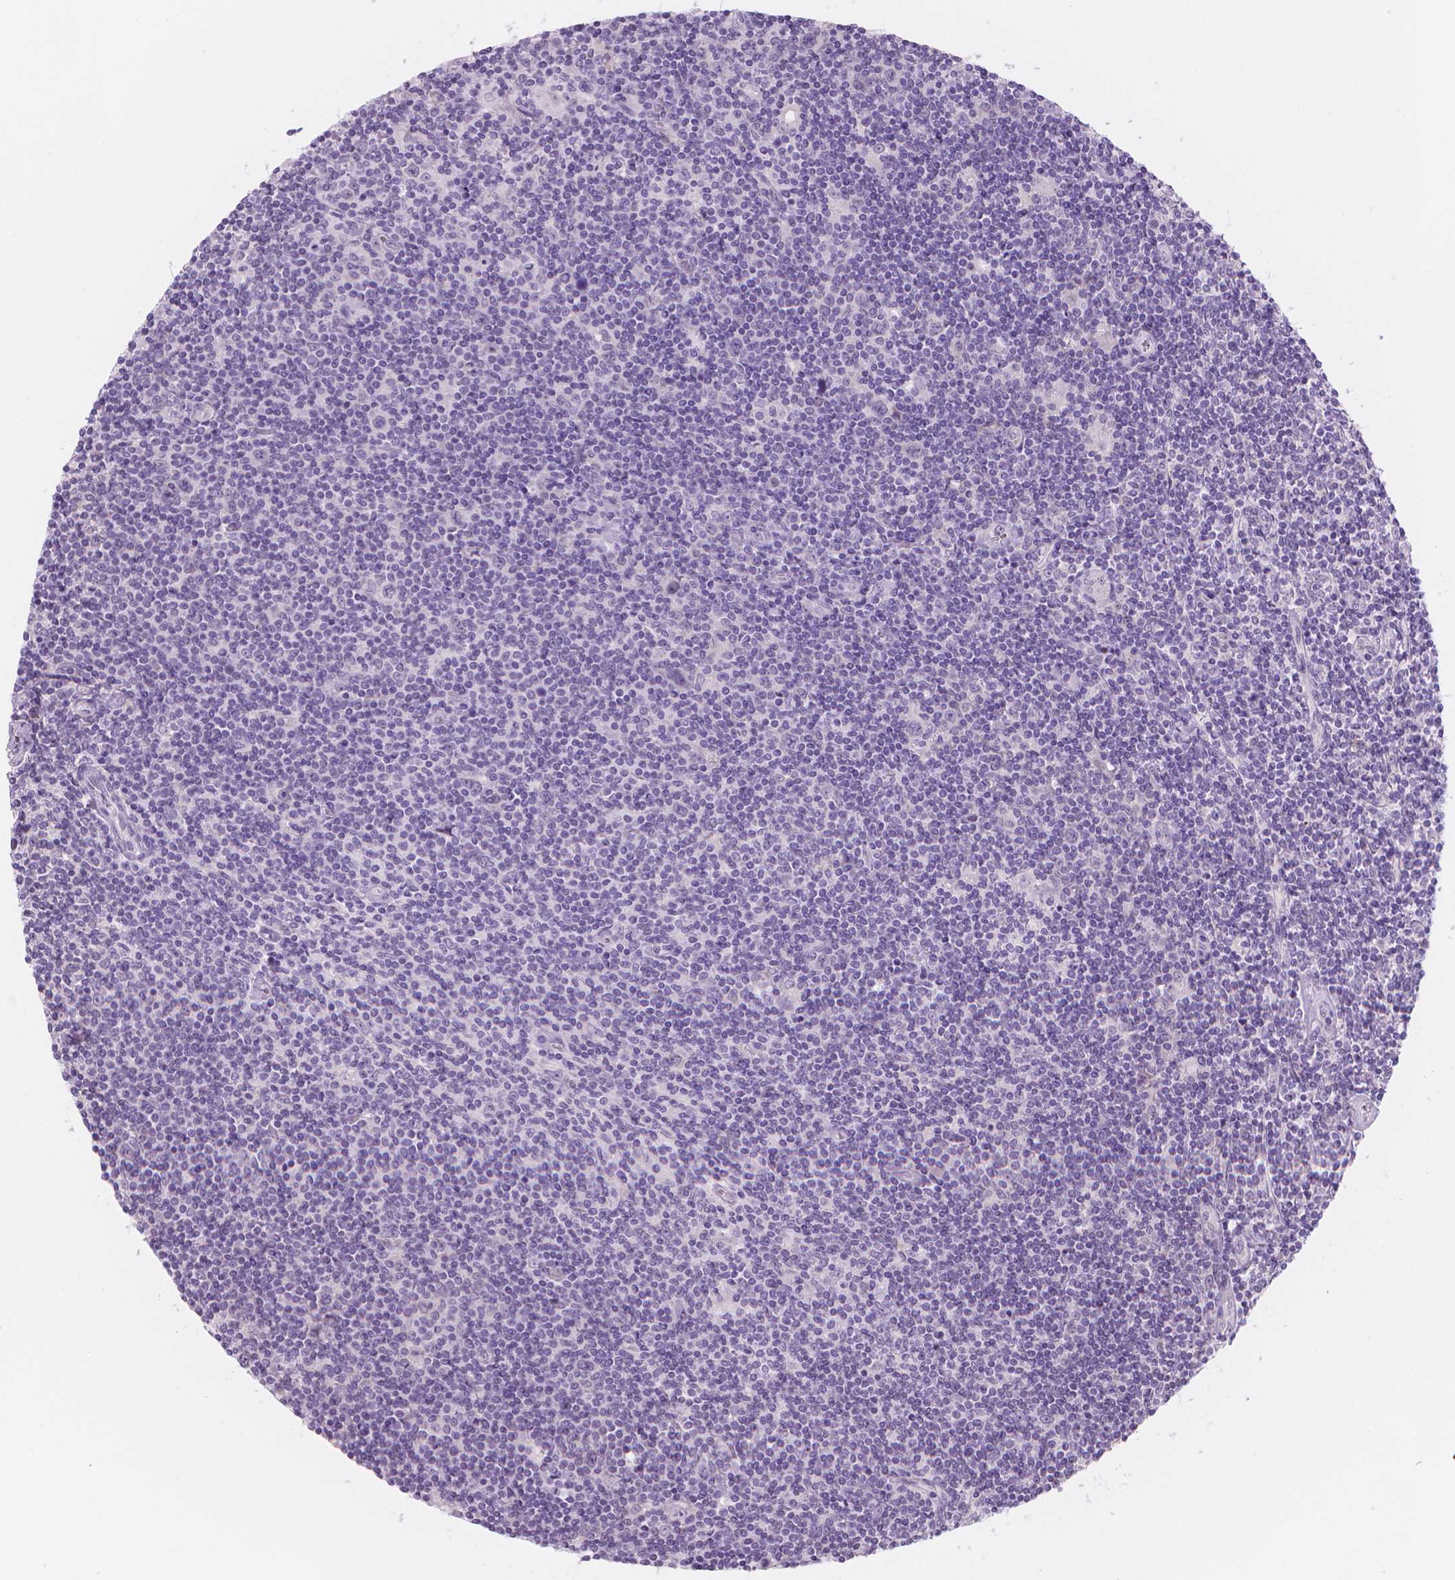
{"staining": {"intensity": "negative", "quantity": "none", "location": "none"}, "tissue": "lymphoma", "cell_type": "Tumor cells", "image_type": "cancer", "snomed": [{"axis": "morphology", "description": "Hodgkin's disease, NOS"}, {"axis": "topography", "description": "Lymph node"}], "caption": "There is no significant positivity in tumor cells of lymphoma.", "gene": "ENSG00000187186", "patient": {"sex": "male", "age": 40}}